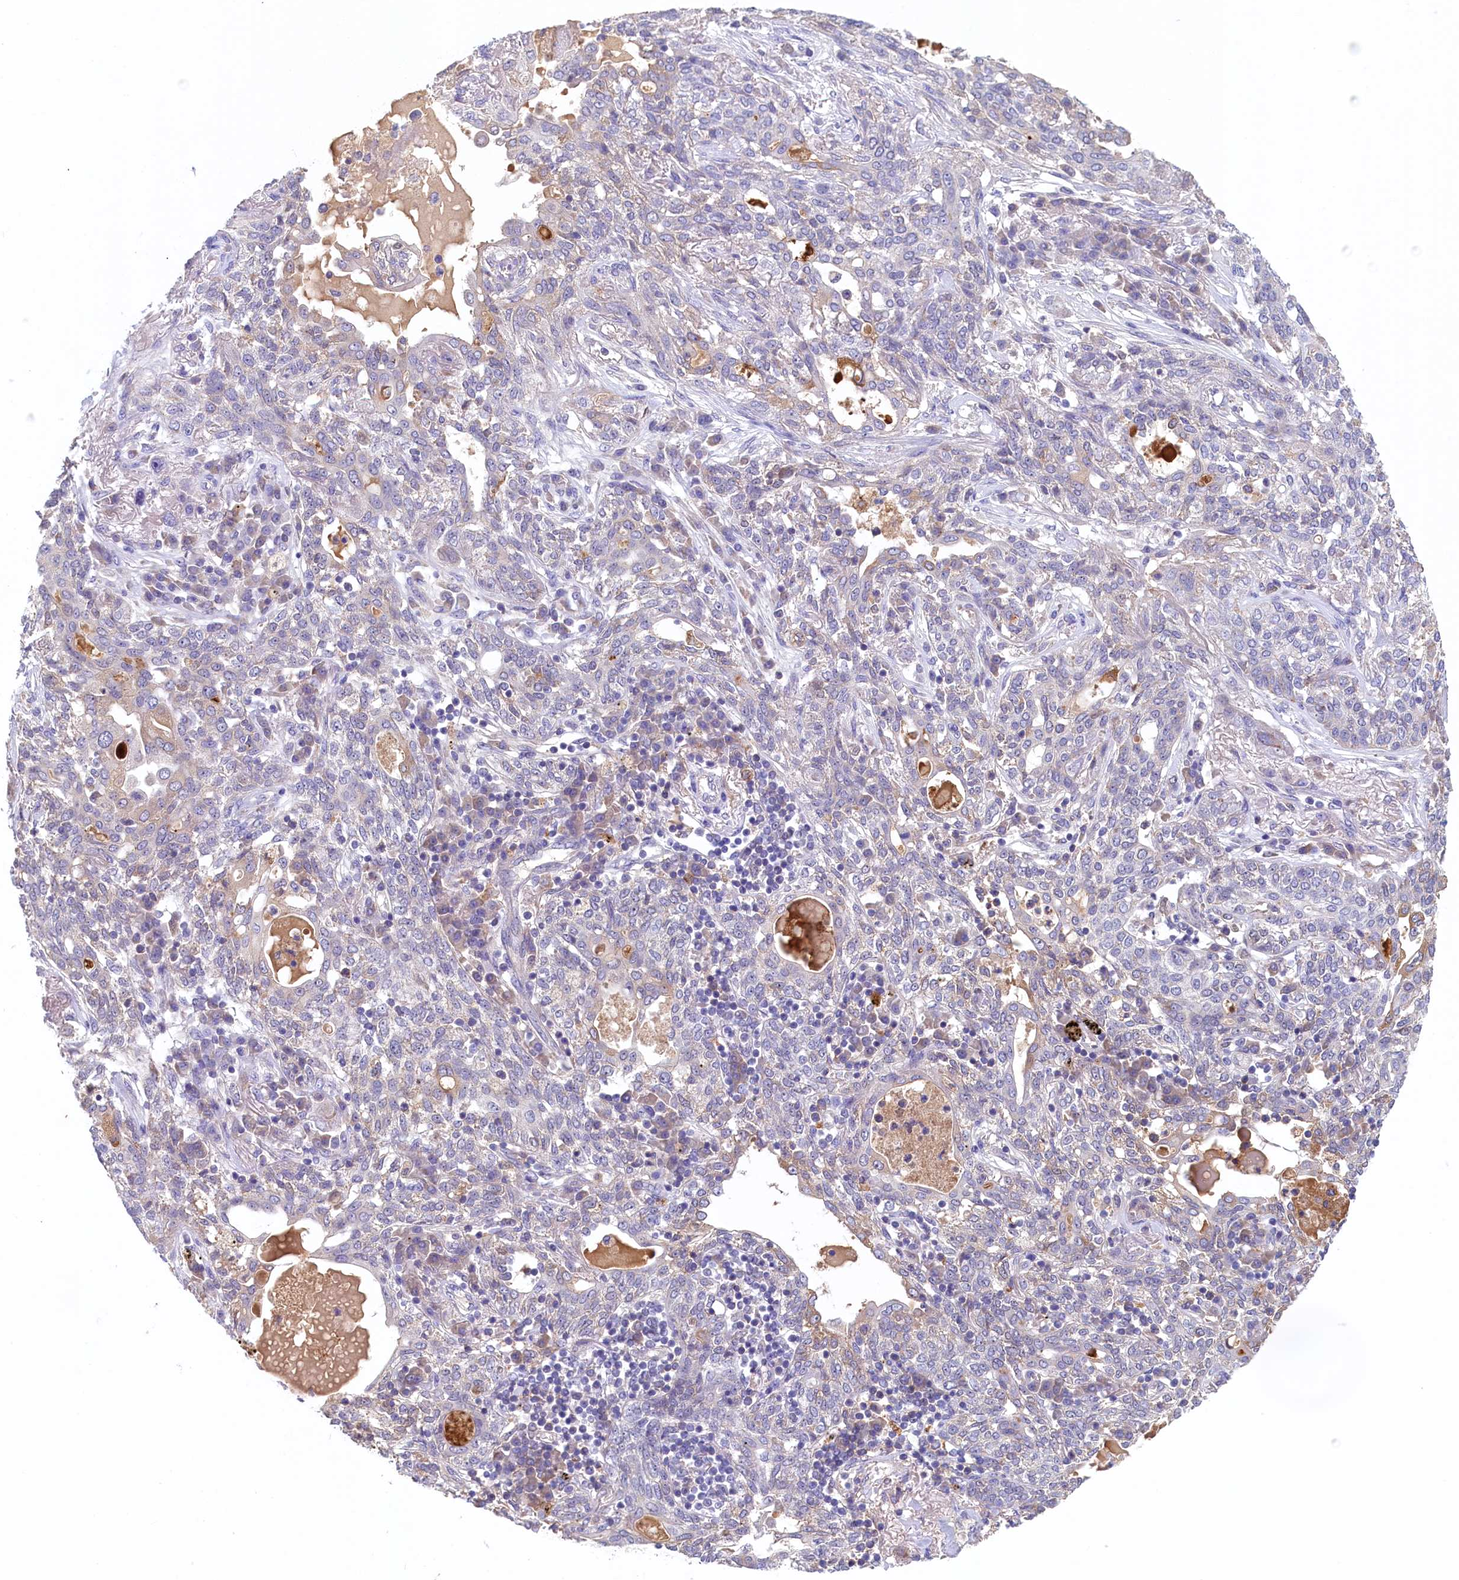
{"staining": {"intensity": "negative", "quantity": "none", "location": "none"}, "tissue": "lung cancer", "cell_type": "Tumor cells", "image_type": "cancer", "snomed": [{"axis": "morphology", "description": "Squamous cell carcinoma, NOS"}, {"axis": "topography", "description": "Lung"}], "caption": "Micrograph shows no significant protein positivity in tumor cells of squamous cell carcinoma (lung).", "gene": "NUBP2", "patient": {"sex": "female", "age": 70}}